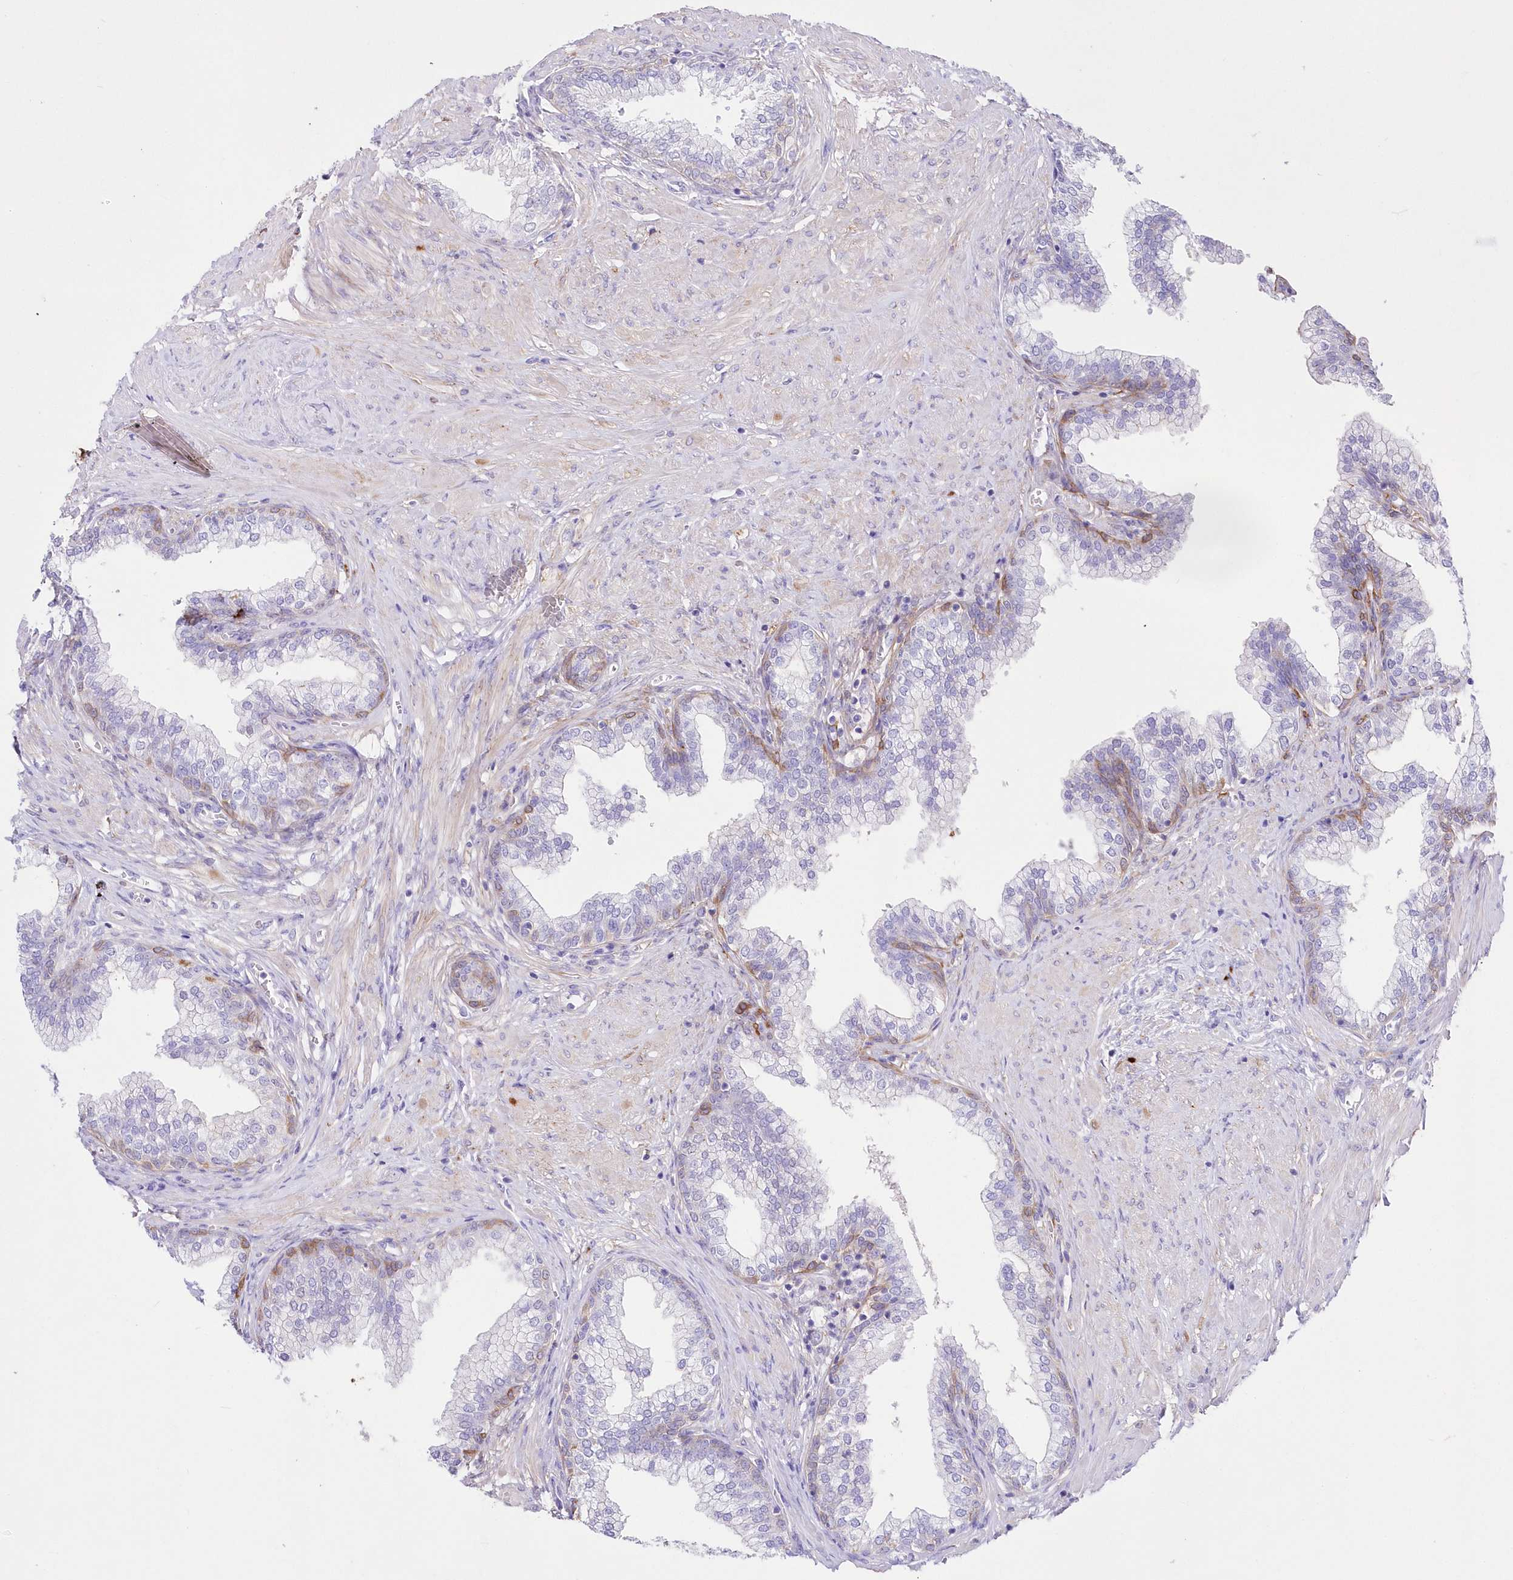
{"staining": {"intensity": "moderate", "quantity": "<25%", "location": "cytoplasmic/membranous"}, "tissue": "prostate", "cell_type": "Glandular cells", "image_type": "normal", "snomed": [{"axis": "morphology", "description": "Normal tissue, NOS"}, {"axis": "morphology", "description": "Urothelial carcinoma, Low grade"}, {"axis": "topography", "description": "Urinary bladder"}, {"axis": "topography", "description": "Prostate"}], "caption": "Brown immunohistochemical staining in unremarkable prostate reveals moderate cytoplasmic/membranous staining in approximately <25% of glandular cells.", "gene": "DNAJC19", "patient": {"sex": "male", "age": 60}}